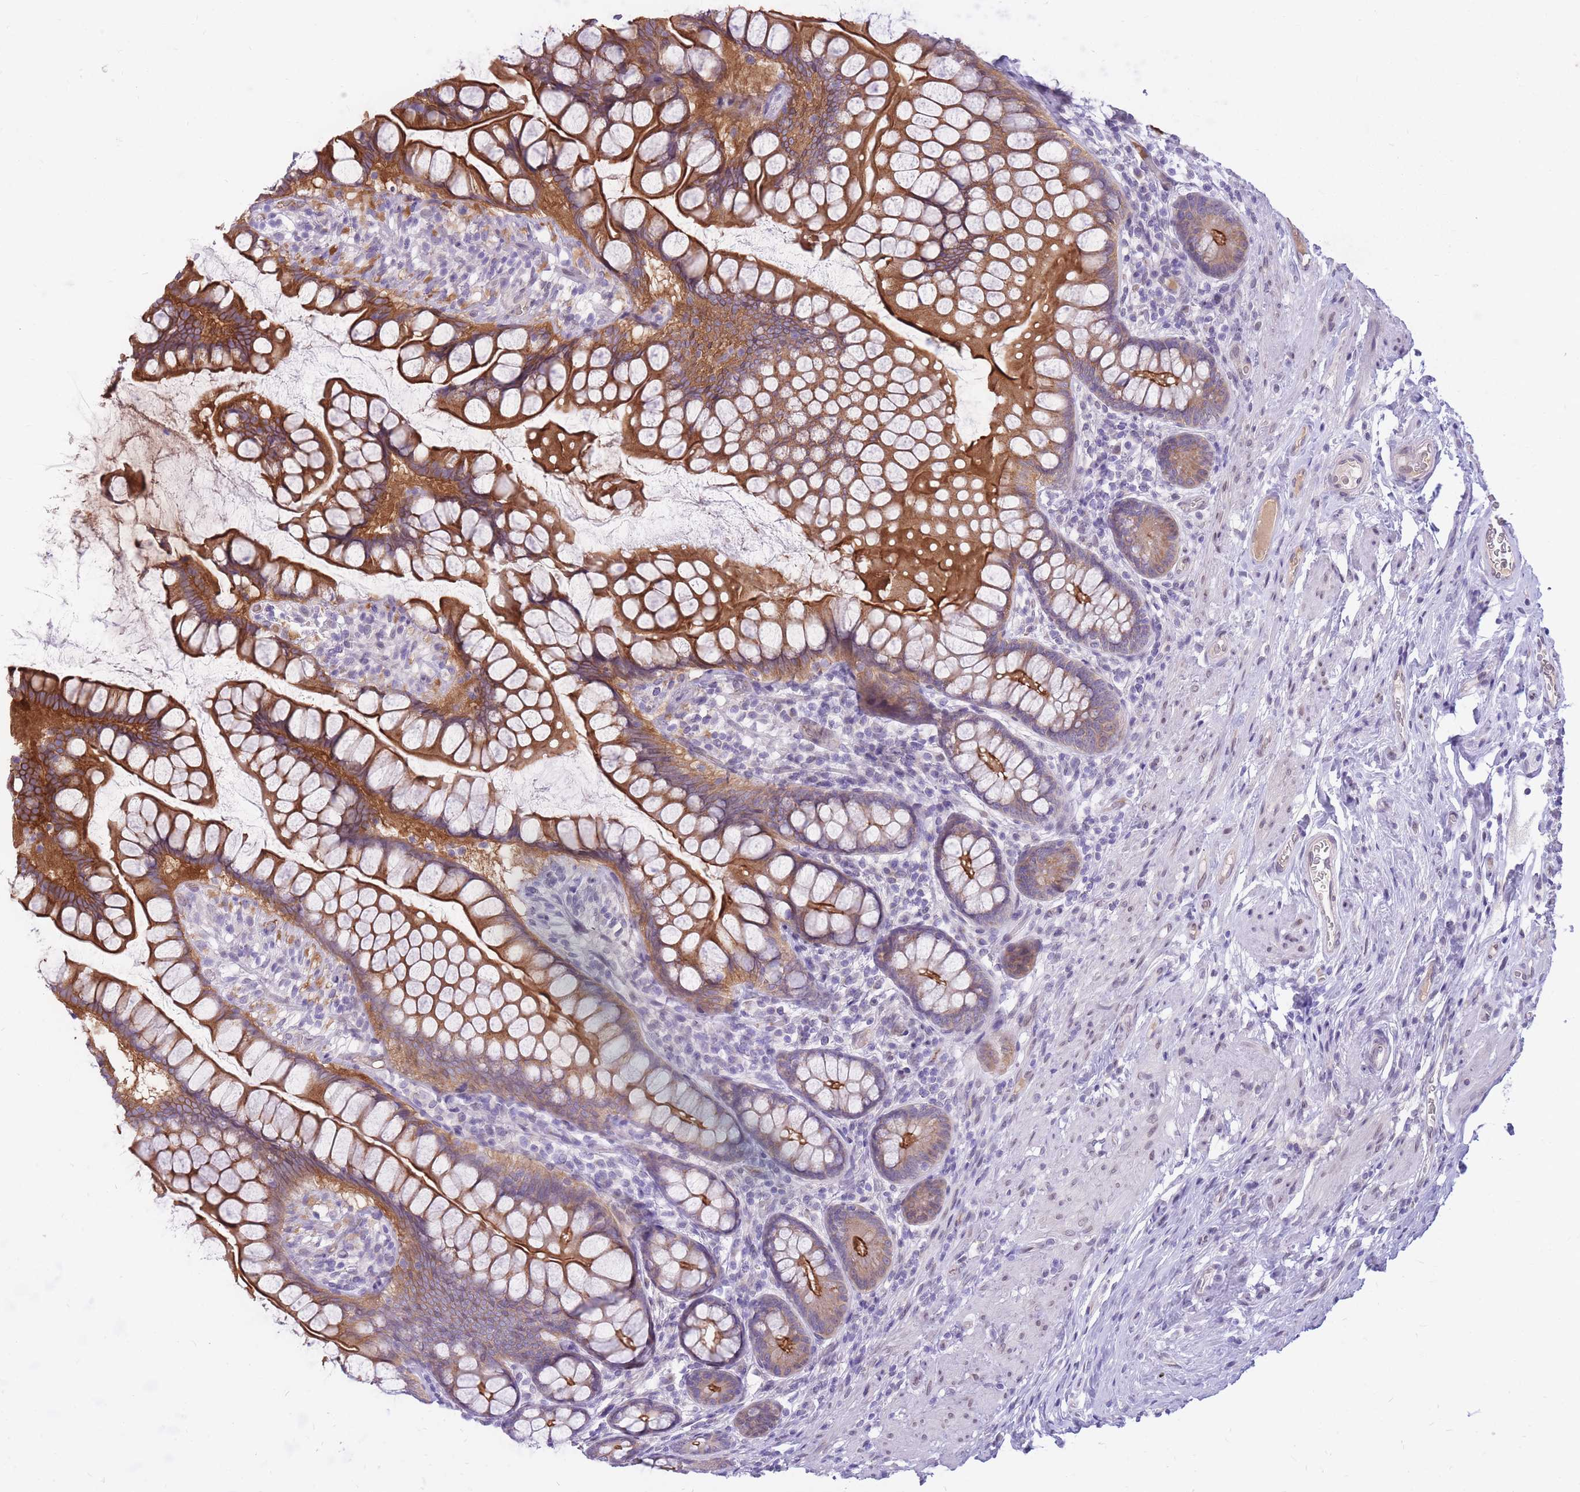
{"staining": {"intensity": "strong", "quantity": ">75%", "location": "cytoplasmic/membranous"}, "tissue": "small intestine", "cell_type": "Glandular cells", "image_type": "normal", "snomed": [{"axis": "morphology", "description": "Normal tissue, NOS"}, {"axis": "topography", "description": "Small intestine"}], "caption": "The immunohistochemical stain highlights strong cytoplasmic/membranous positivity in glandular cells of benign small intestine.", "gene": "HOOK2", "patient": {"sex": "male", "age": 70}}